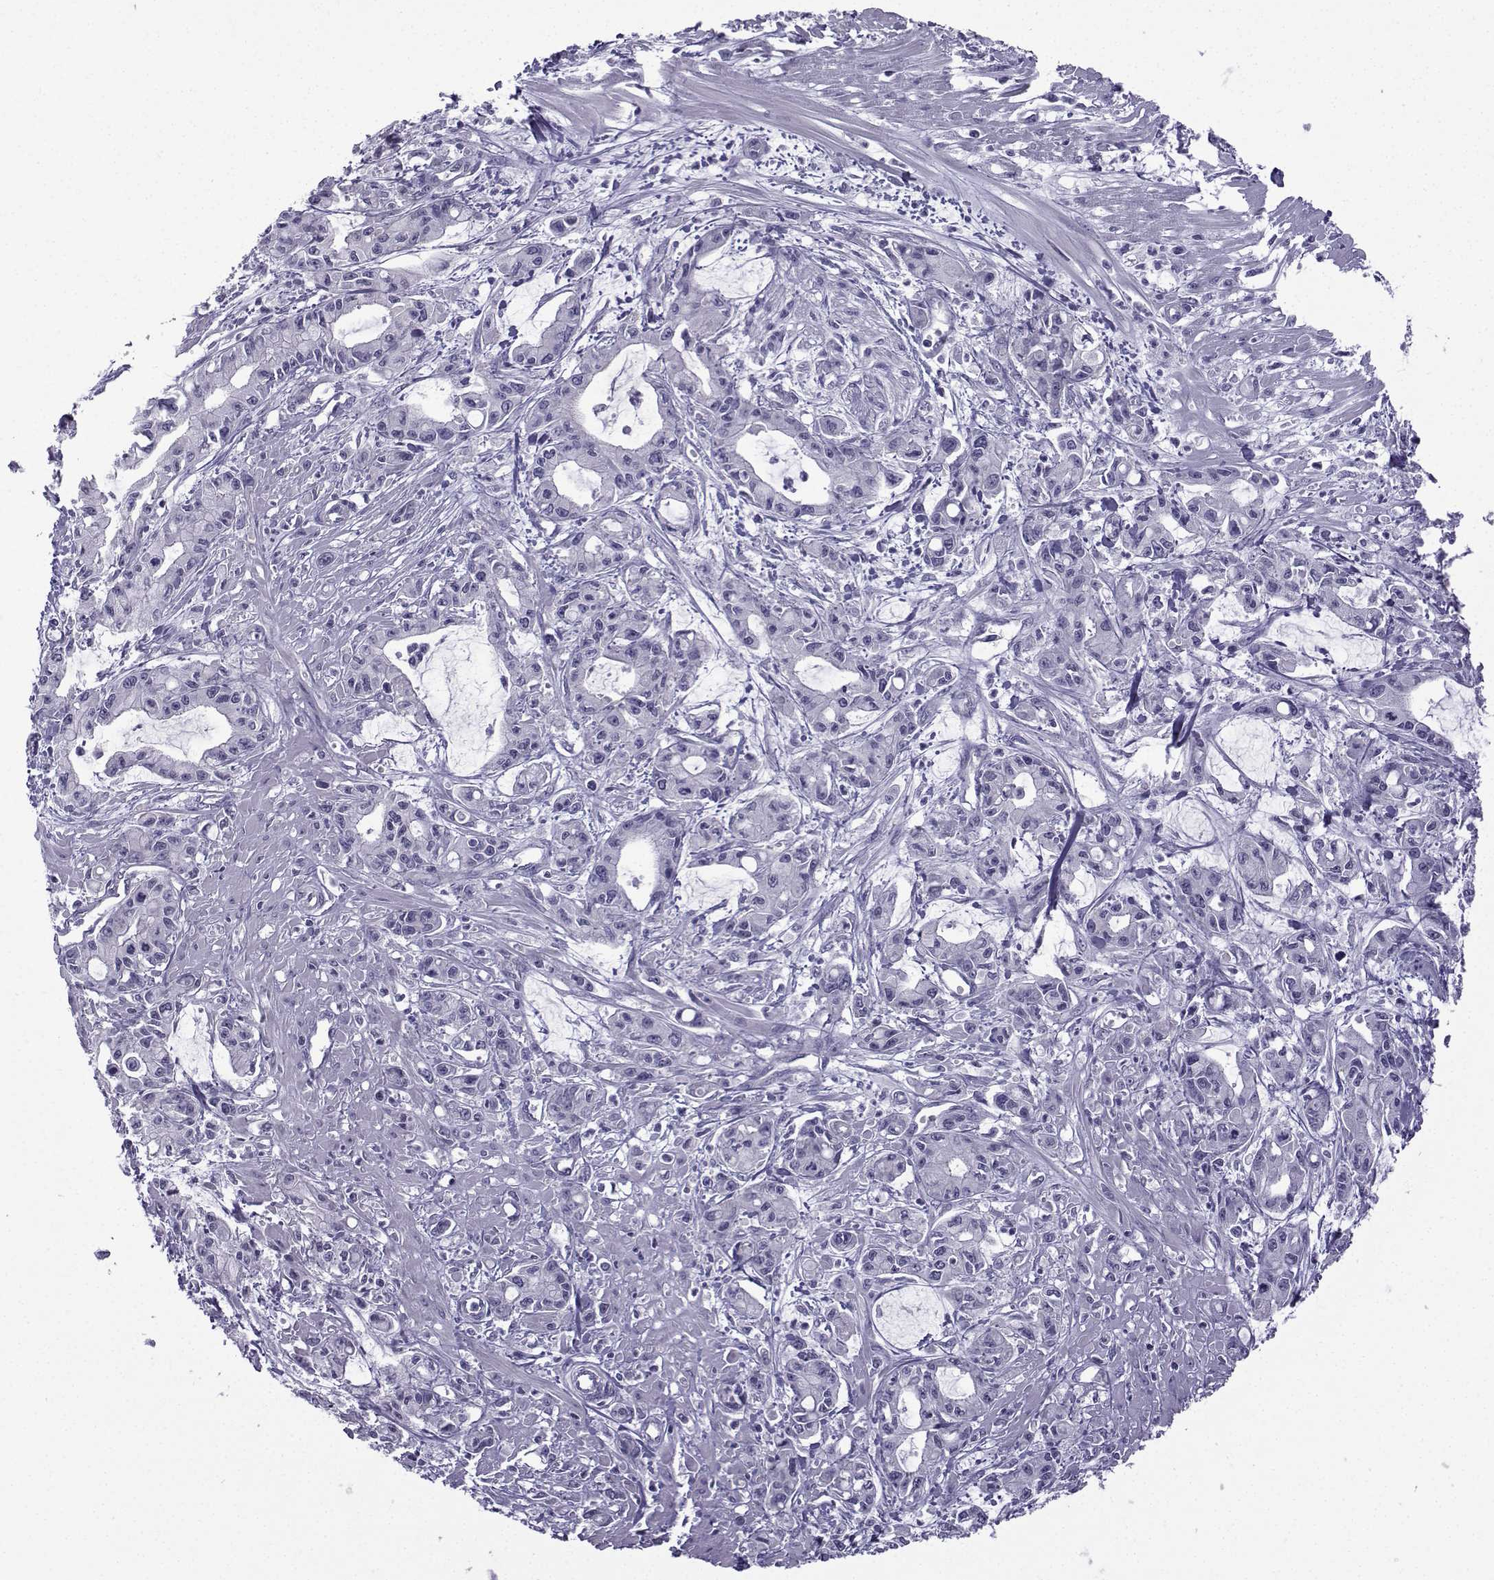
{"staining": {"intensity": "negative", "quantity": "none", "location": "none"}, "tissue": "pancreatic cancer", "cell_type": "Tumor cells", "image_type": "cancer", "snomed": [{"axis": "morphology", "description": "Adenocarcinoma, NOS"}, {"axis": "topography", "description": "Pancreas"}], "caption": "Immunohistochemistry (IHC) of human pancreatic cancer (adenocarcinoma) exhibits no staining in tumor cells.", "gene": "CFAP53", "patient": {"sex": "male", "age": 48}}